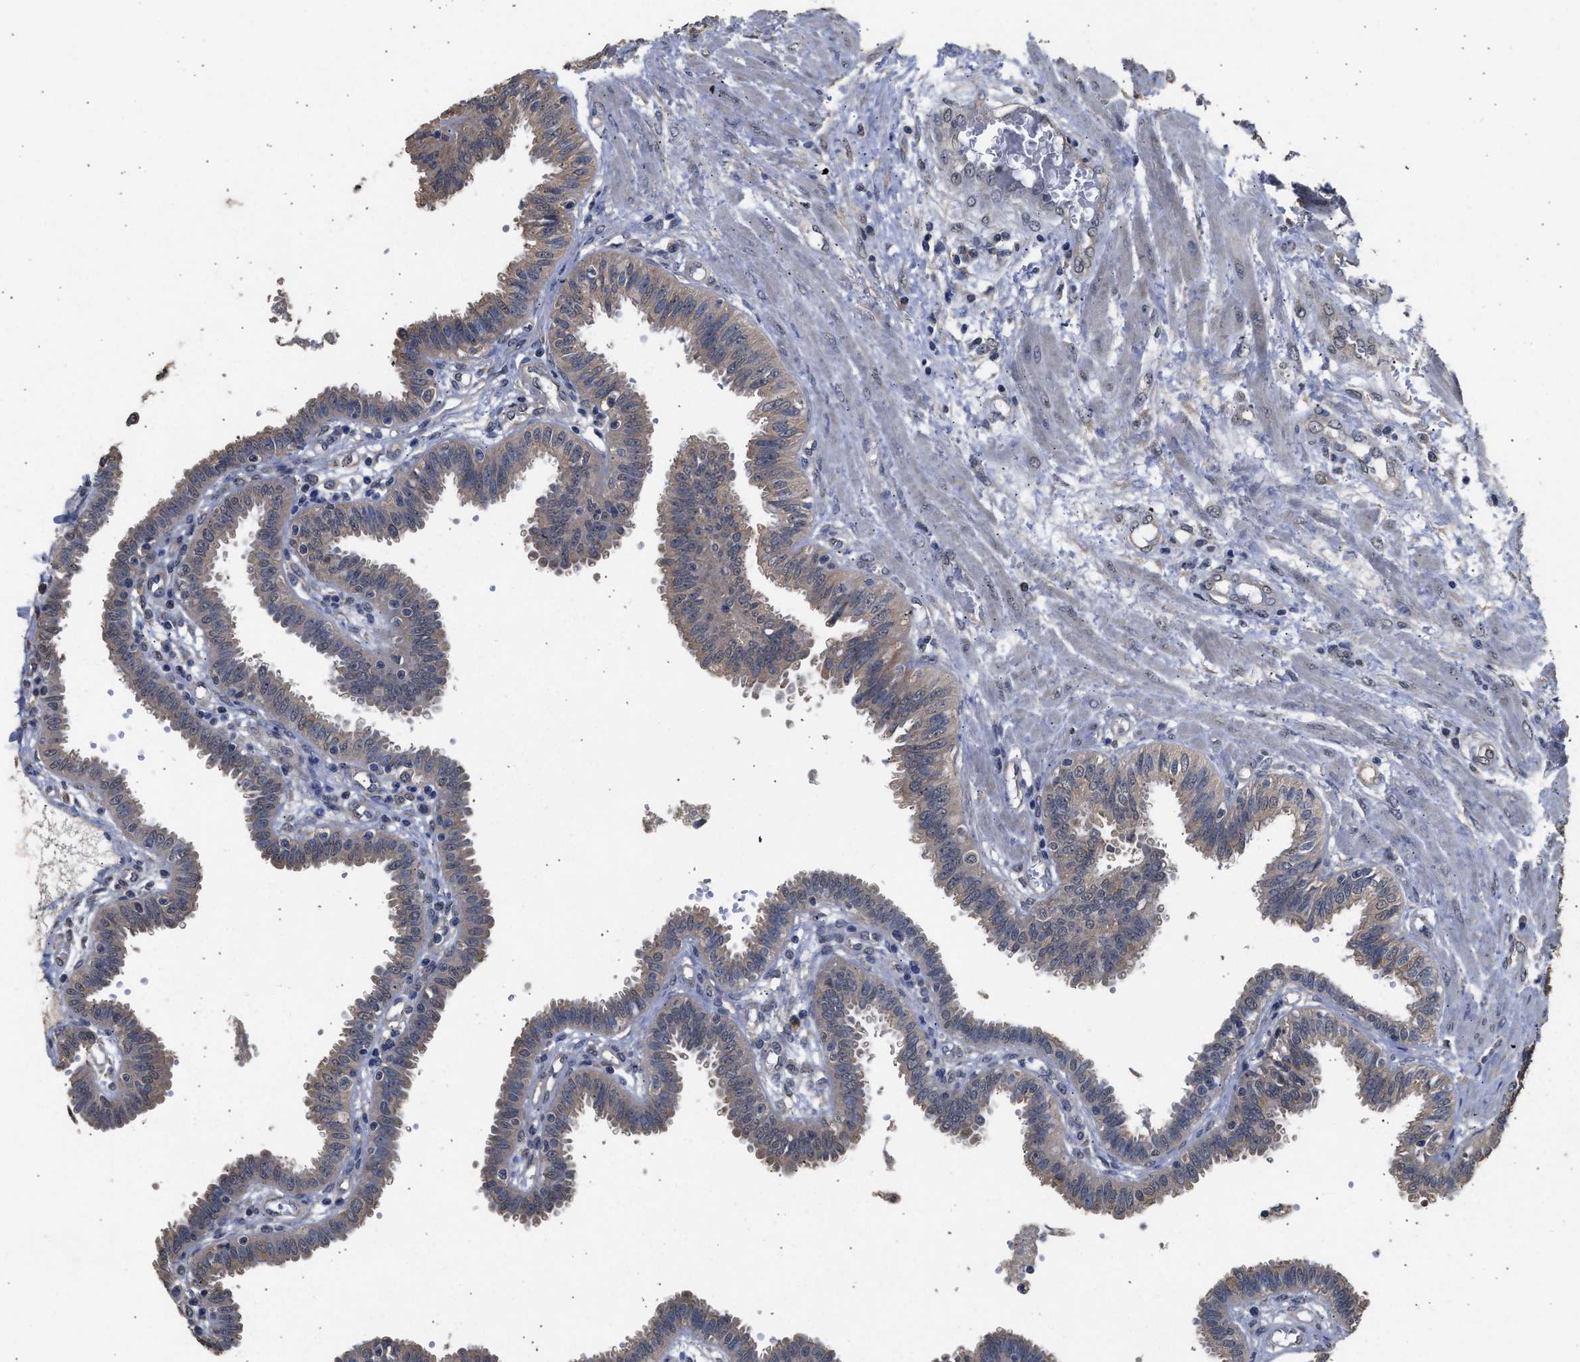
{"staining": {"intensity": "weak", "quantity": ">75%", "location": "cytoplasmic/membranous"}, "tissue": "fallopian tube", "cell_type": "Glandular cells", "image_type": "normal", "snomed": [{"axis": "morphology", "description": "Normal tissue, NOS"}, {"axis": "topography", "description": "Fallopian tube"}], "caption": "This micrograph reveals unremarkable fallopian tube stained with immunohistochemistry to label a protein in brown. The cytoplasmic/membranous of glandular cells show weak positivity for the protein. Nuclei are counter-stained blue.", "gene": "SPINT2", "patient": {"sex": "female", "age": 32}}